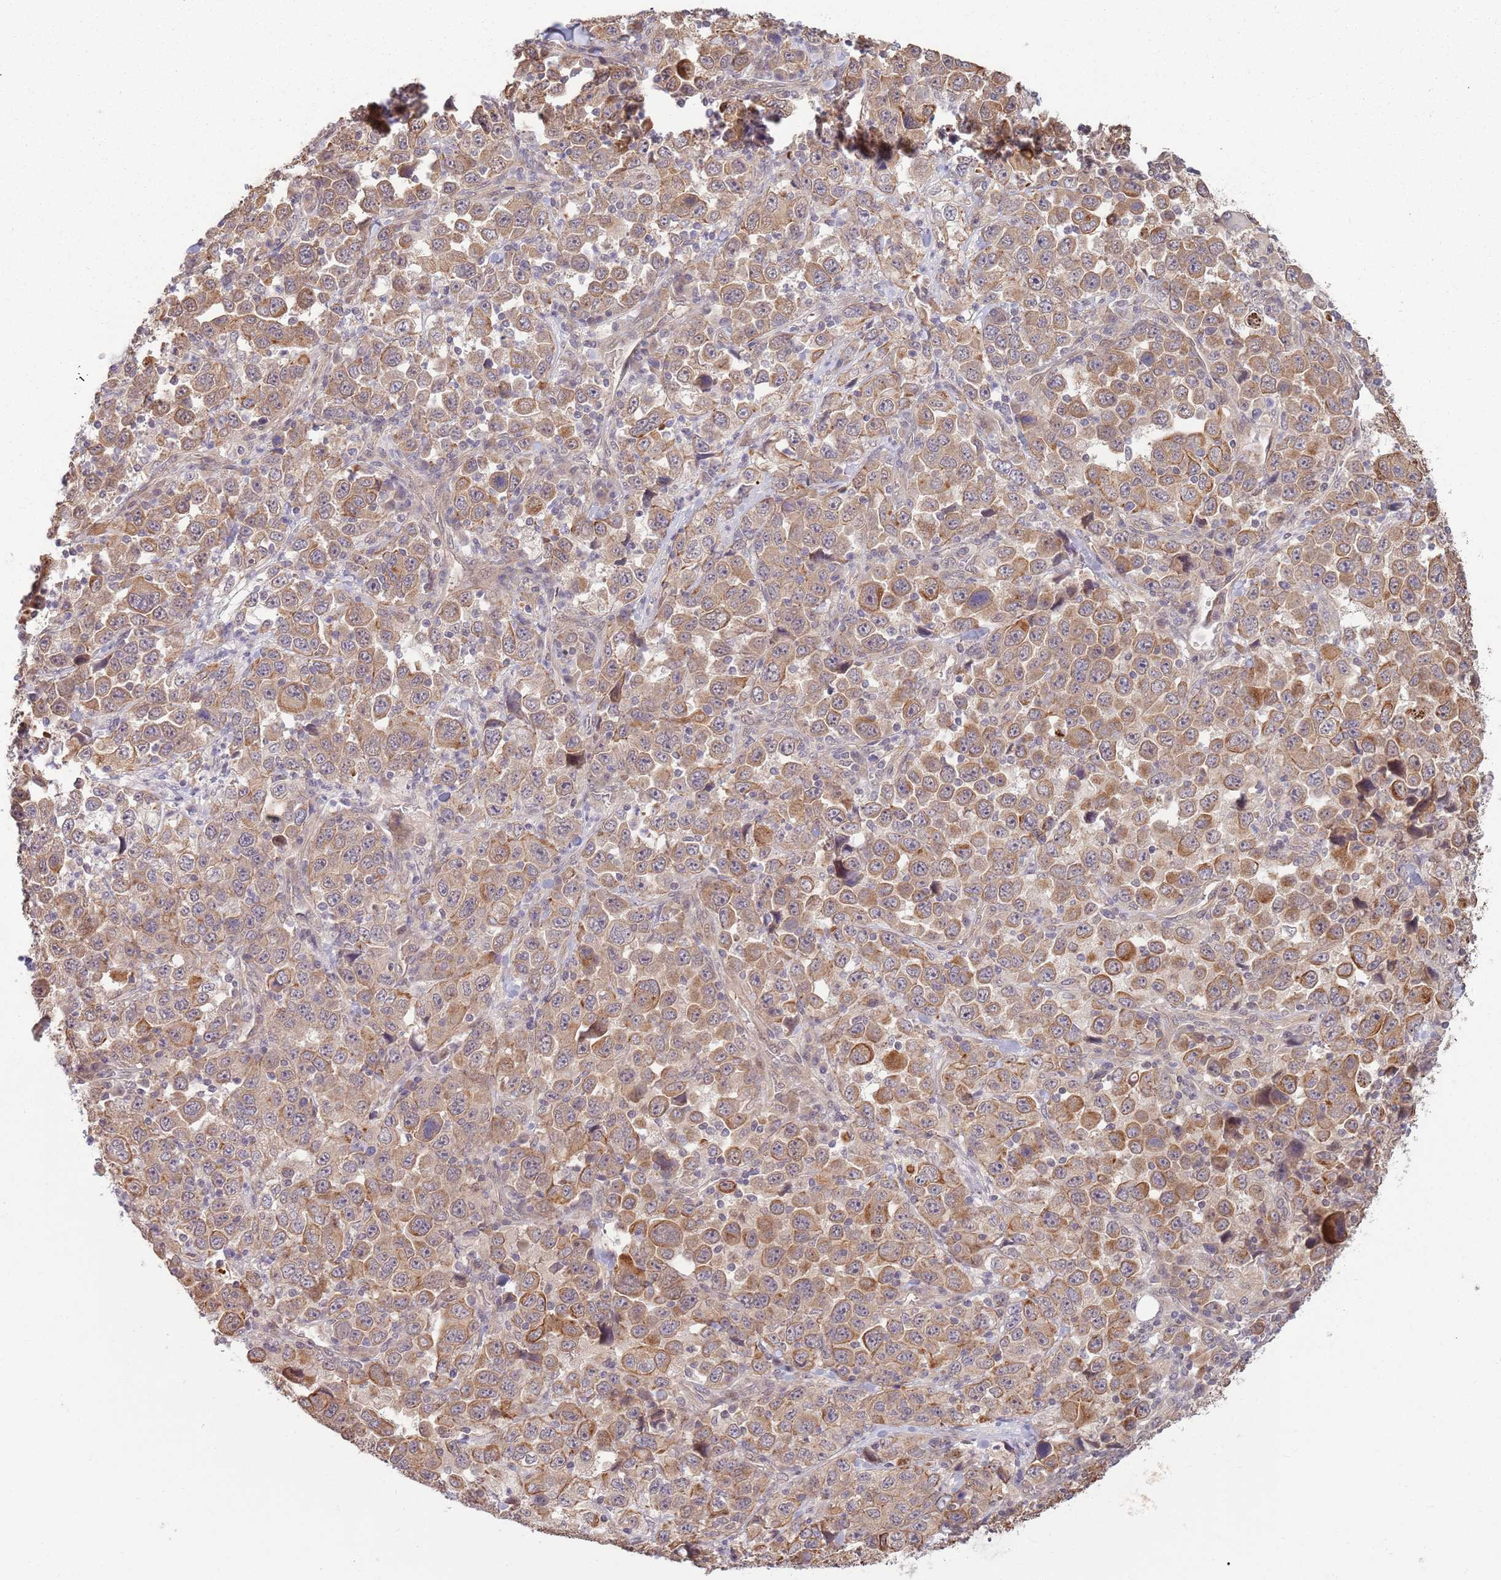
{"staining": {"intensity": "moderate", "quantity": ">75%", "location": "cytoplasmic/membranous"}, "tissue": "stomach cancer", "cell_type": "Tumor cells", "image_type": "cancer", "snomed": [{"axis": "morphology", "description": "Normal tissue, NOS"}, {"axis": "morphology", "description": "Adenocarcinoma, NOS"}, {"axis": "topography", "description": "Stomach, upper"}, {"axis": "topography", "description": "Stomach"}], "caption": "Moderate cytoplasmic/membranous protein positivity is appreciated in approximately >75% of tumor cells in stomach adenocarcinoma.", "gene": "CCDC154", "patient": {"sex": "male", "age": 59}}